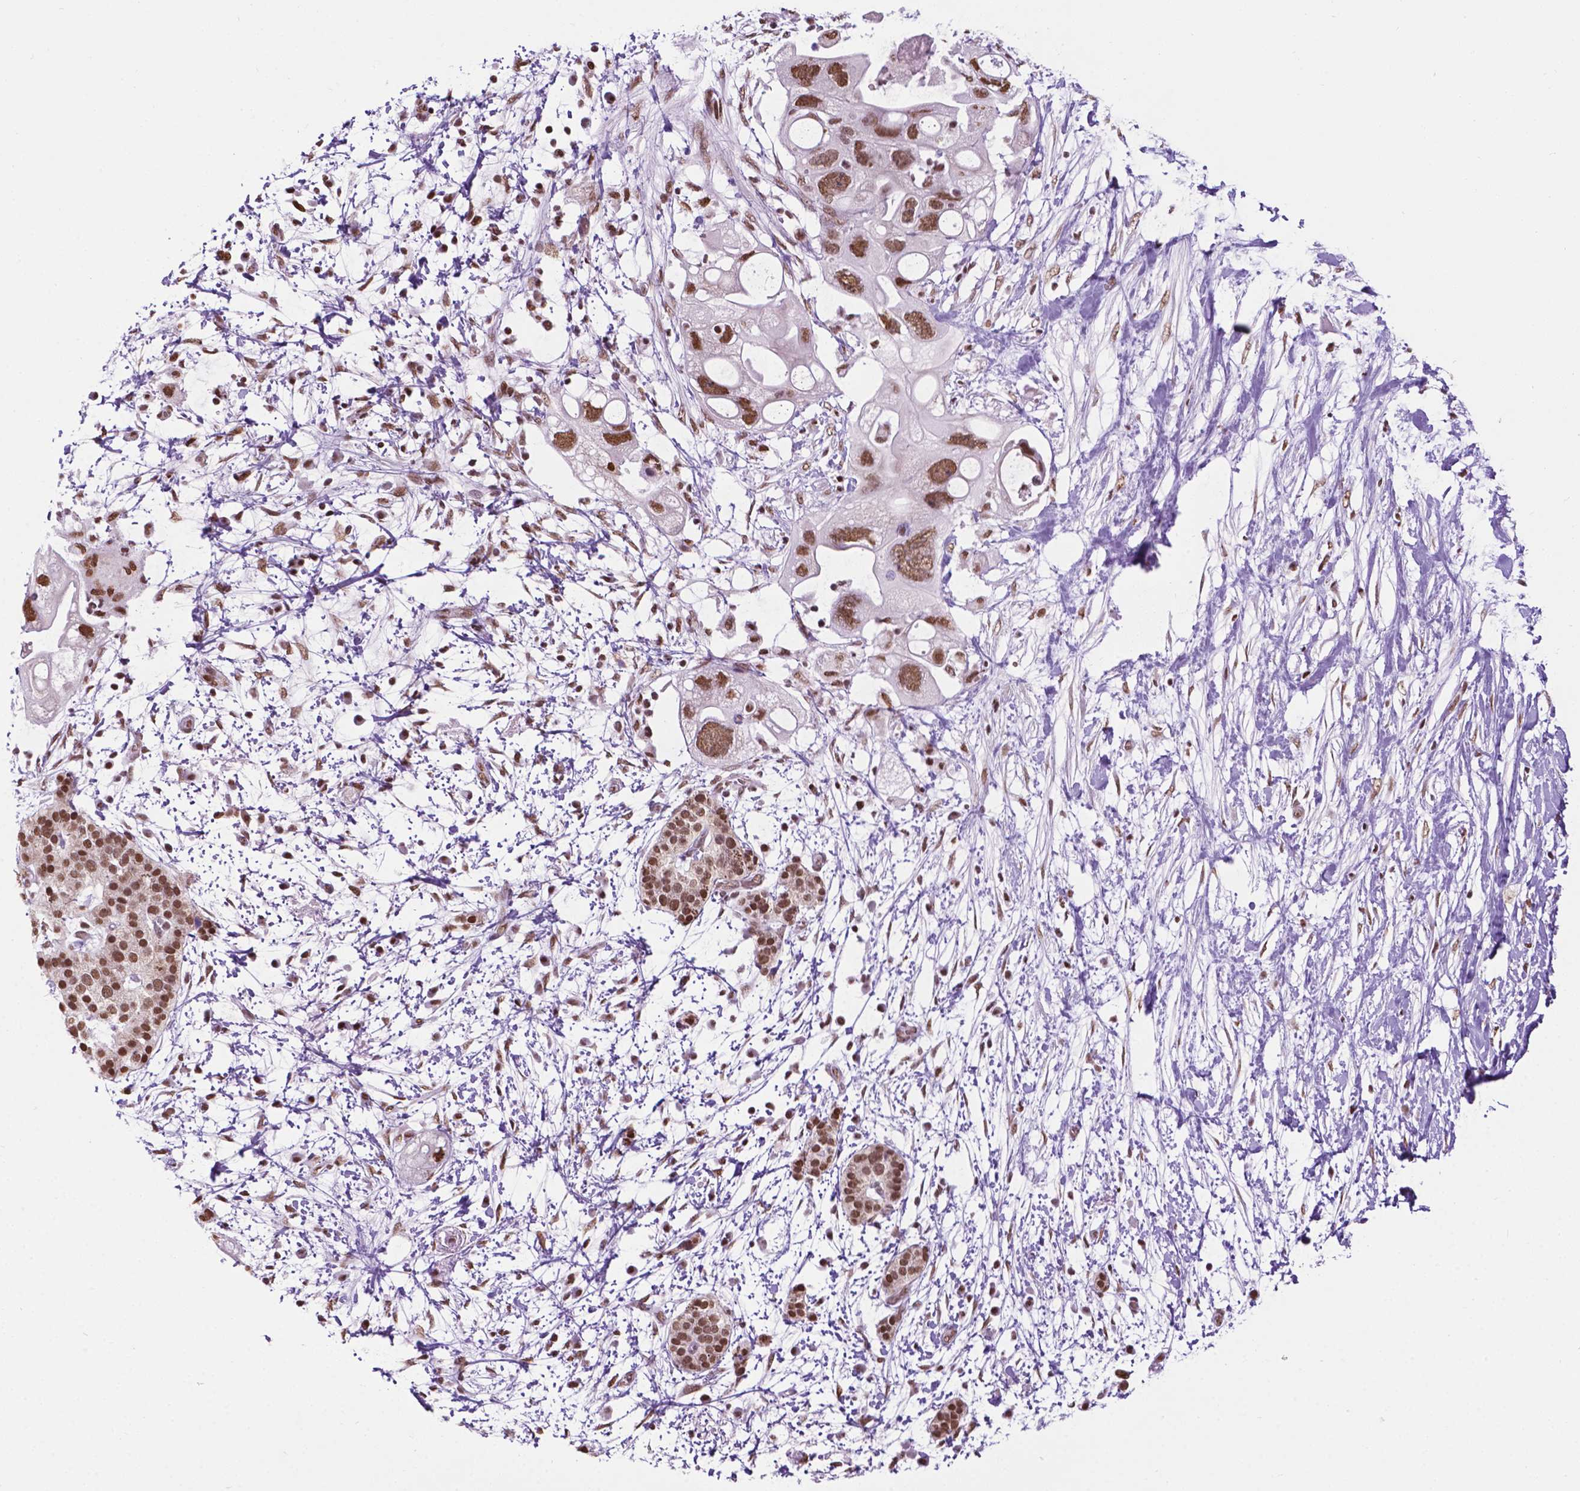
{"staining": {"intensity": "moderate", "quantity": ">75%", "location": "nuclear"}, "tissue": "pancreatic cancer", "cell_type": "Tumor cells", "image_type": "cancer", "snomed": [{"axis": "morphology", "description": "Adenocarcinoma, NOS"}, {"axis": "topography", "description": "Pancreas"}], "caption": "Pancreatic cancer tissue displays moderate nuclear staining in about >75% of tumor cells, visualized by immunohistochemistry.", "gene": "COL23A1", "patient": {"sex": "female", "age": 72}}